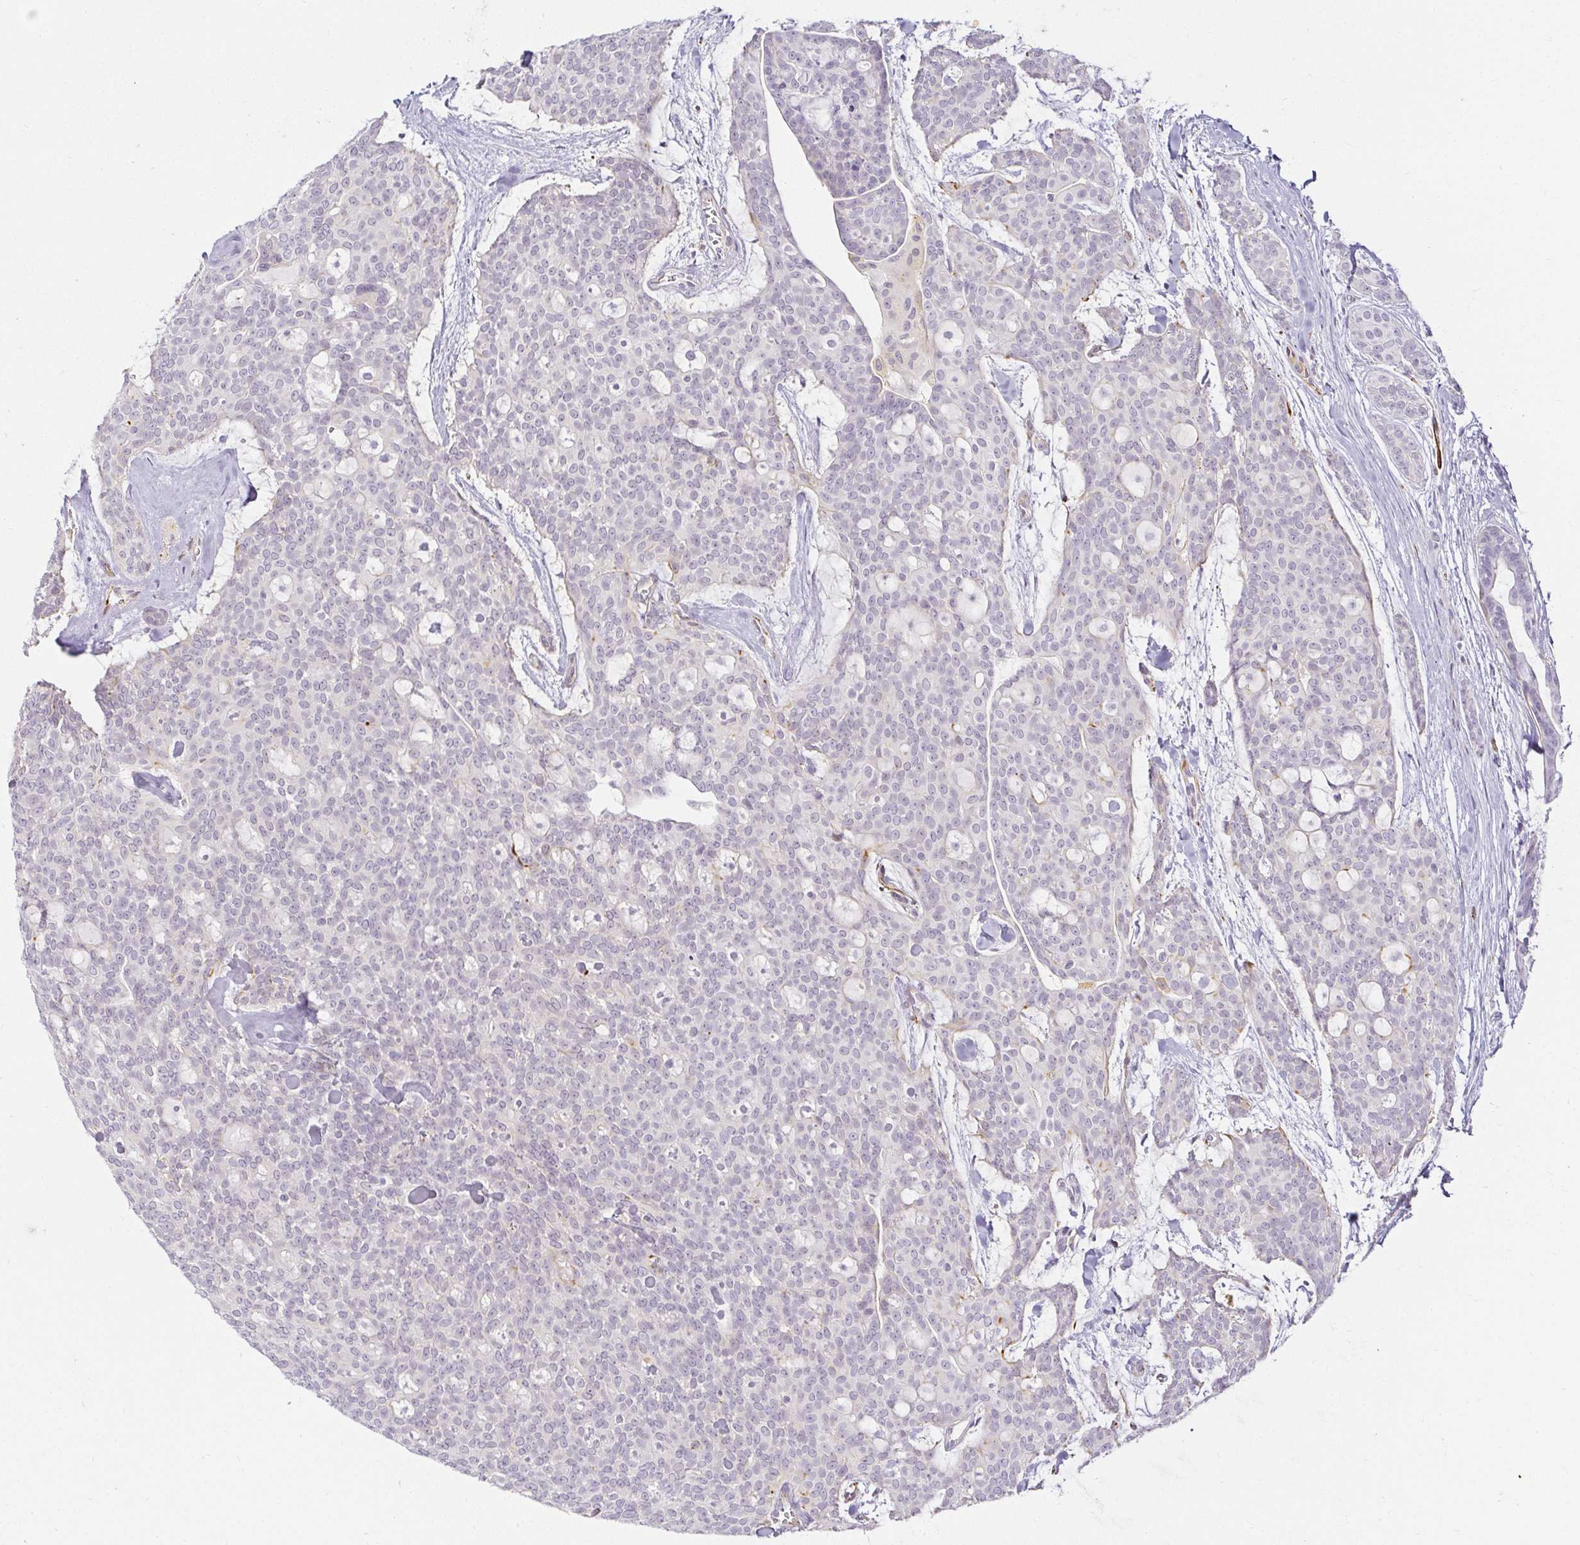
{"staining": {"intensity": "negative", "quantity": "none", "location": "none"}, "tissue": "head and neck cancer", "cell_type": "Tumor cells", "image_type": "cancer", "snomed": [{"axis": "morphology", "description": "Adenocarcinoma, NOS"}, {"axis": "topography", "description": "Head-Neck"}], "caption": "This is an immunohistochemistry (IHC) micrograph of human head and neck cancer. There is no expression in tumor cells.", "gene": "ACAN", "patient": {"sex": "male", "age": 66}}